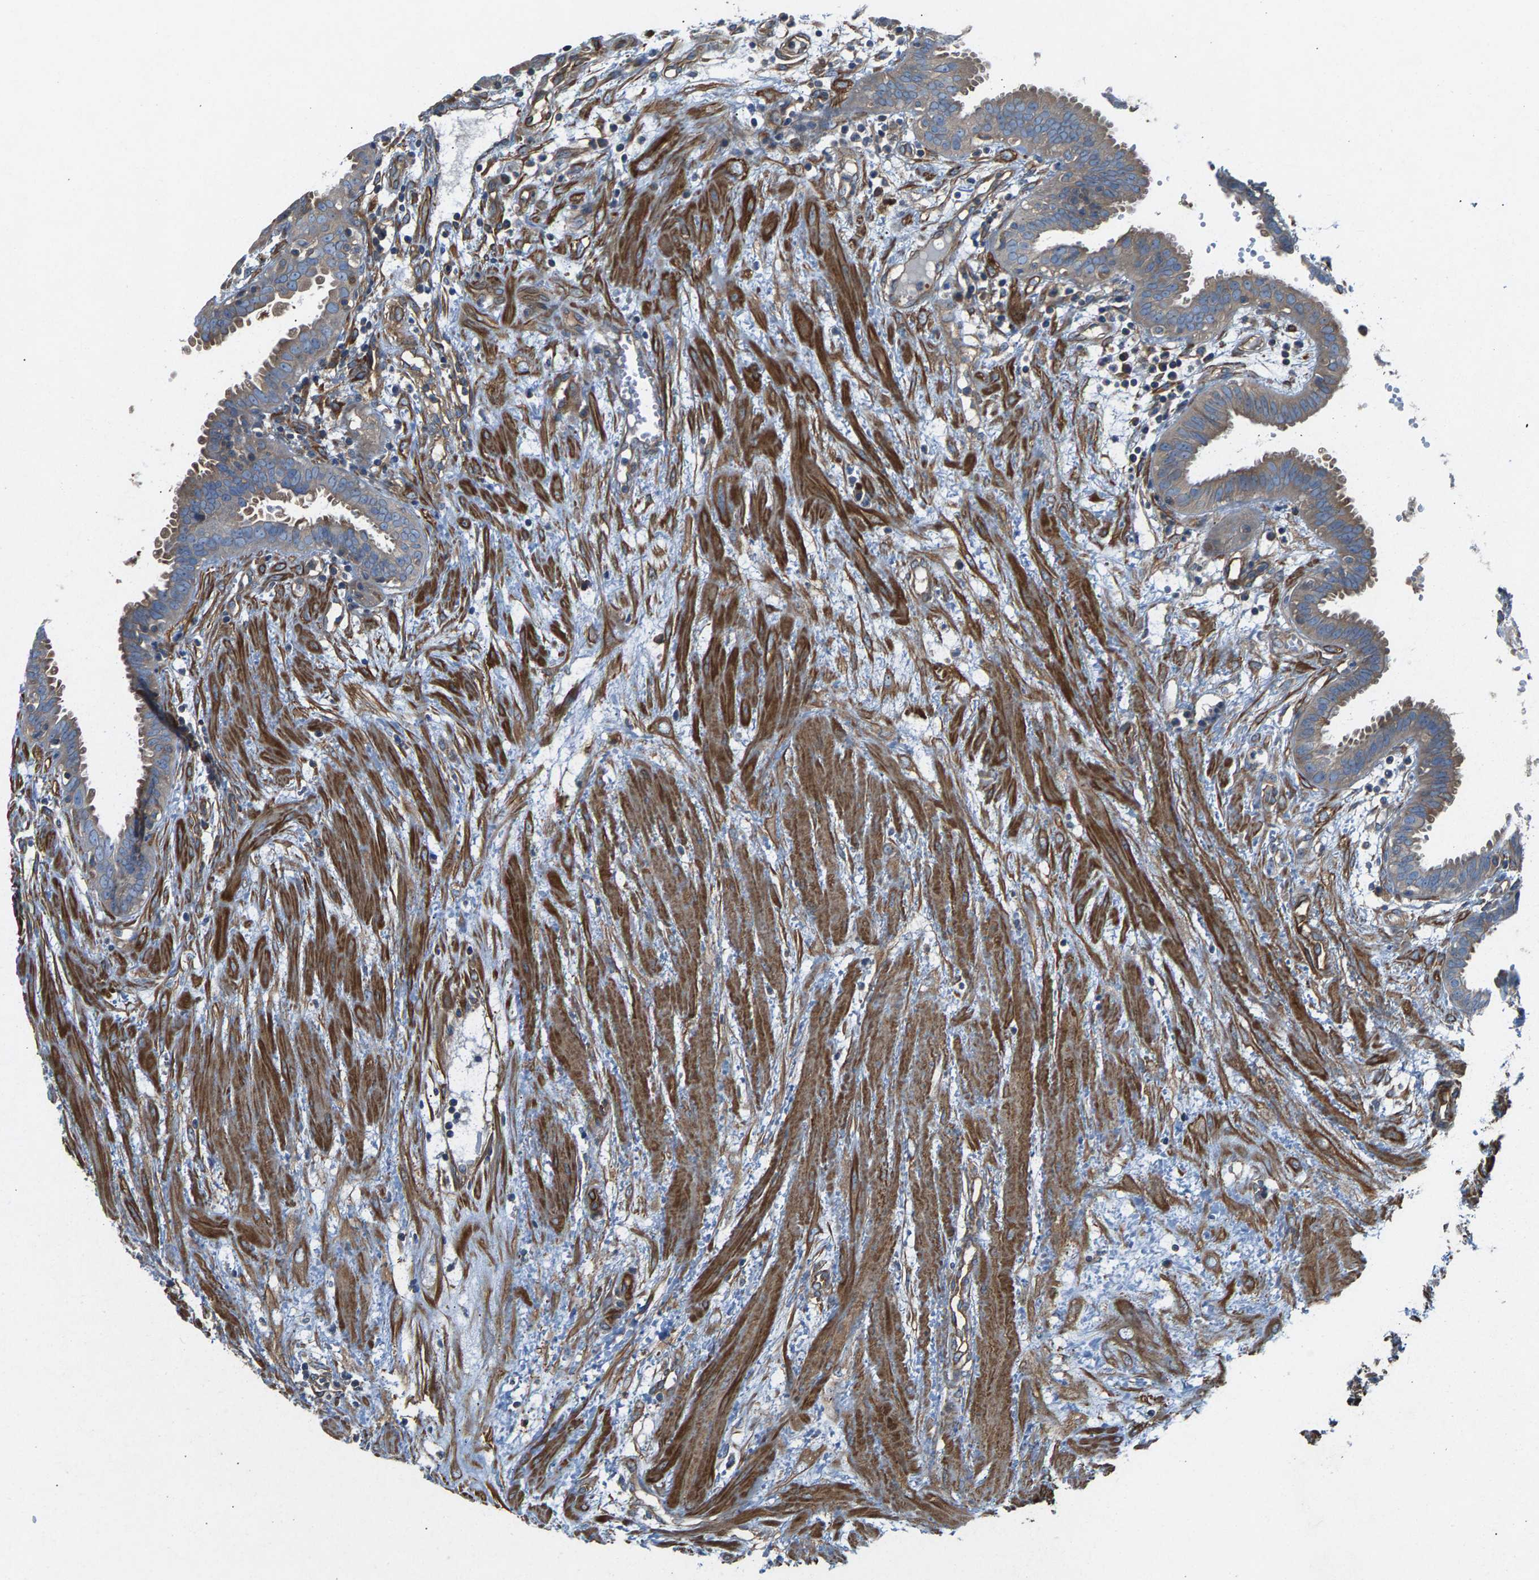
{"staining": {"intensity": "weak", "quantity": ">75%", "location": "cytoplasmic/membranous"}, "tissue": "fallopian tube", "cell_type": "Glandular cells", "image_type": "normal", "snomed": [{"axis": "morphology", "description": "Normal tissue, NOS"}, {"axis": "topography", "description": "Fallopian tube"}, {"axis": "topography", "description": "Placenta"}], "caption": "Fallopian tube stained with DAB (3,3'-diaminobenzidine) immunohistochemistry (IHC) reveals low levels of weak cytoplasmic/membranous positivity in approximately >75% of glandular cells. (DAB IHC, brown staining for protein, blue staining for nuclei).", "gene": "PDCL", "patient": {"sex": "female", "age": 32}}